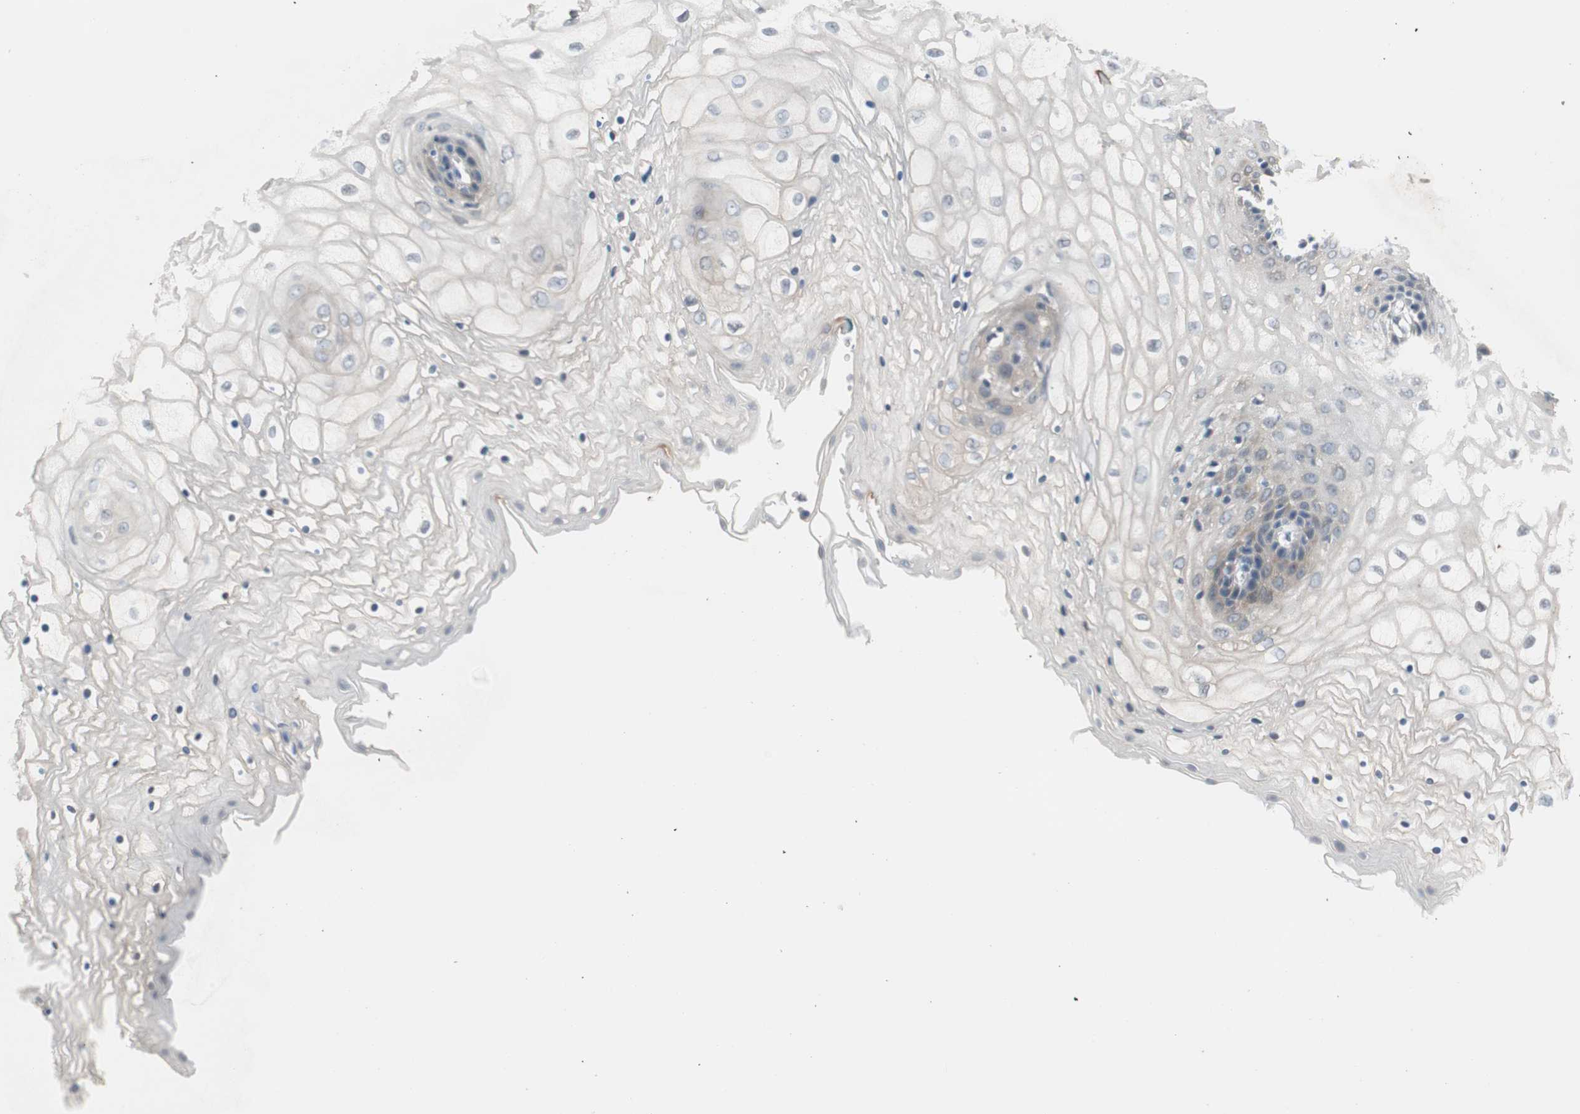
{"staining": {"intensity": "negative", "quantity": "none", "location": "none"}, "tissue": "vagina", "cell_type": "Squamous epithelial cells", "image_type": "normal", "snomed": [{"axis": "morphology", "description": "Normal tissue, NOS"}, {"axis": "topography", "description": "Vagina"}], "caption": "A histopathology image of vagina stained for a protein reveals no brown staining in squamous epithelial cells.", "gene": "PDZK1", "patient": {"sex": "female", "age": 34}}